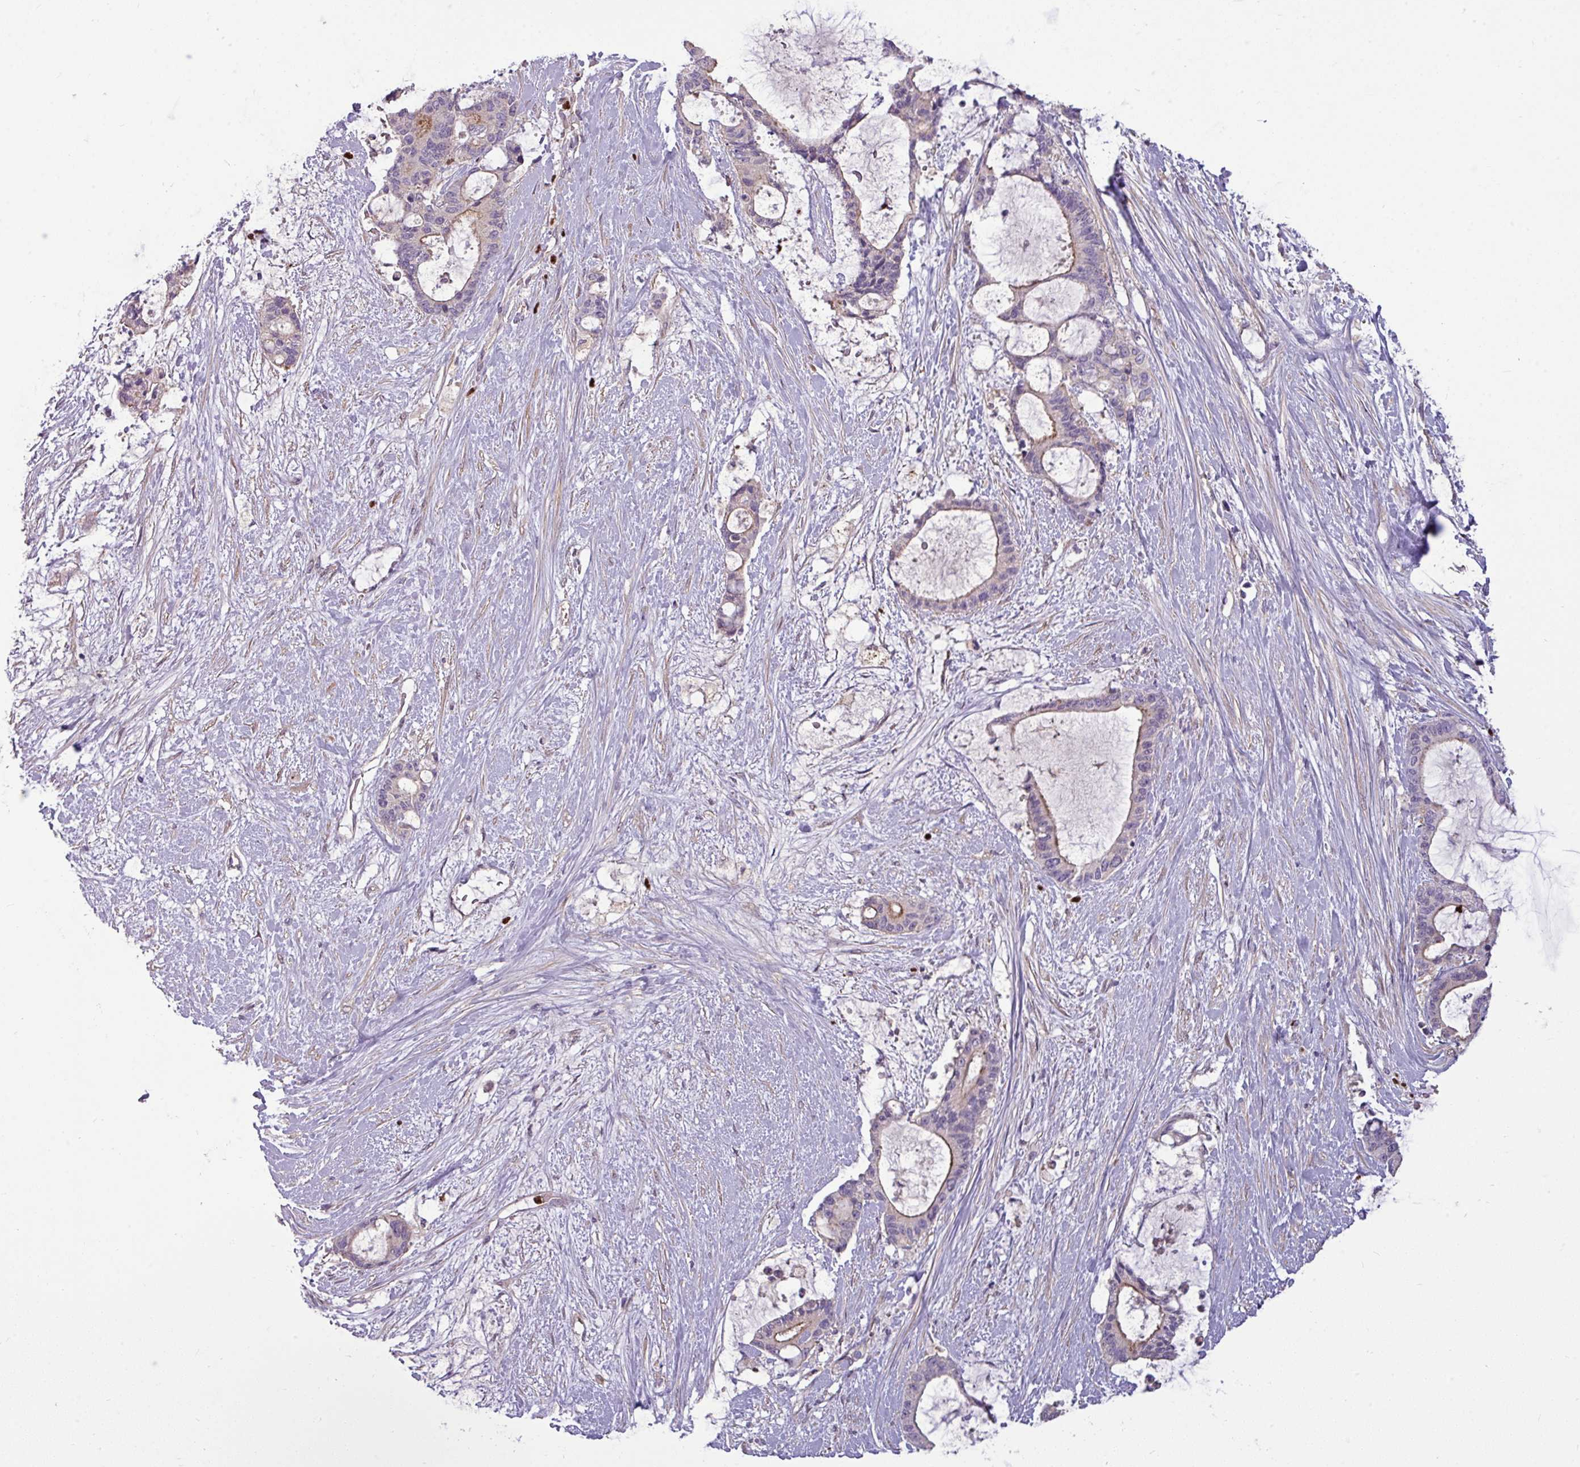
{"staining": {"intensity": "moderate", "quantity": "<25%", "location": "cytoplasmic/membranous"}, "tissue": "liver cancer", "cell_type": "Tumor cells", "image_type": "cancer", "snomed": [{"axis": "morphology", "description": "Normal tissue, NOS"}, {"axis": "morphology", "description": "Cholangiocarcinoma"}, {"axis": "topography", "description": "Liver"}, {"axis": "topography", "description": "Peripheral nerve tissue"}], "caption": "Immunohistochemical staining of liver cholangiocarcinoma exhibits moderate cytoplasmic/membranous protein expression in approximately <25% of tumor cells.", "gene": "PAPLN", "patient": {"sex": "female", "age": 73}}